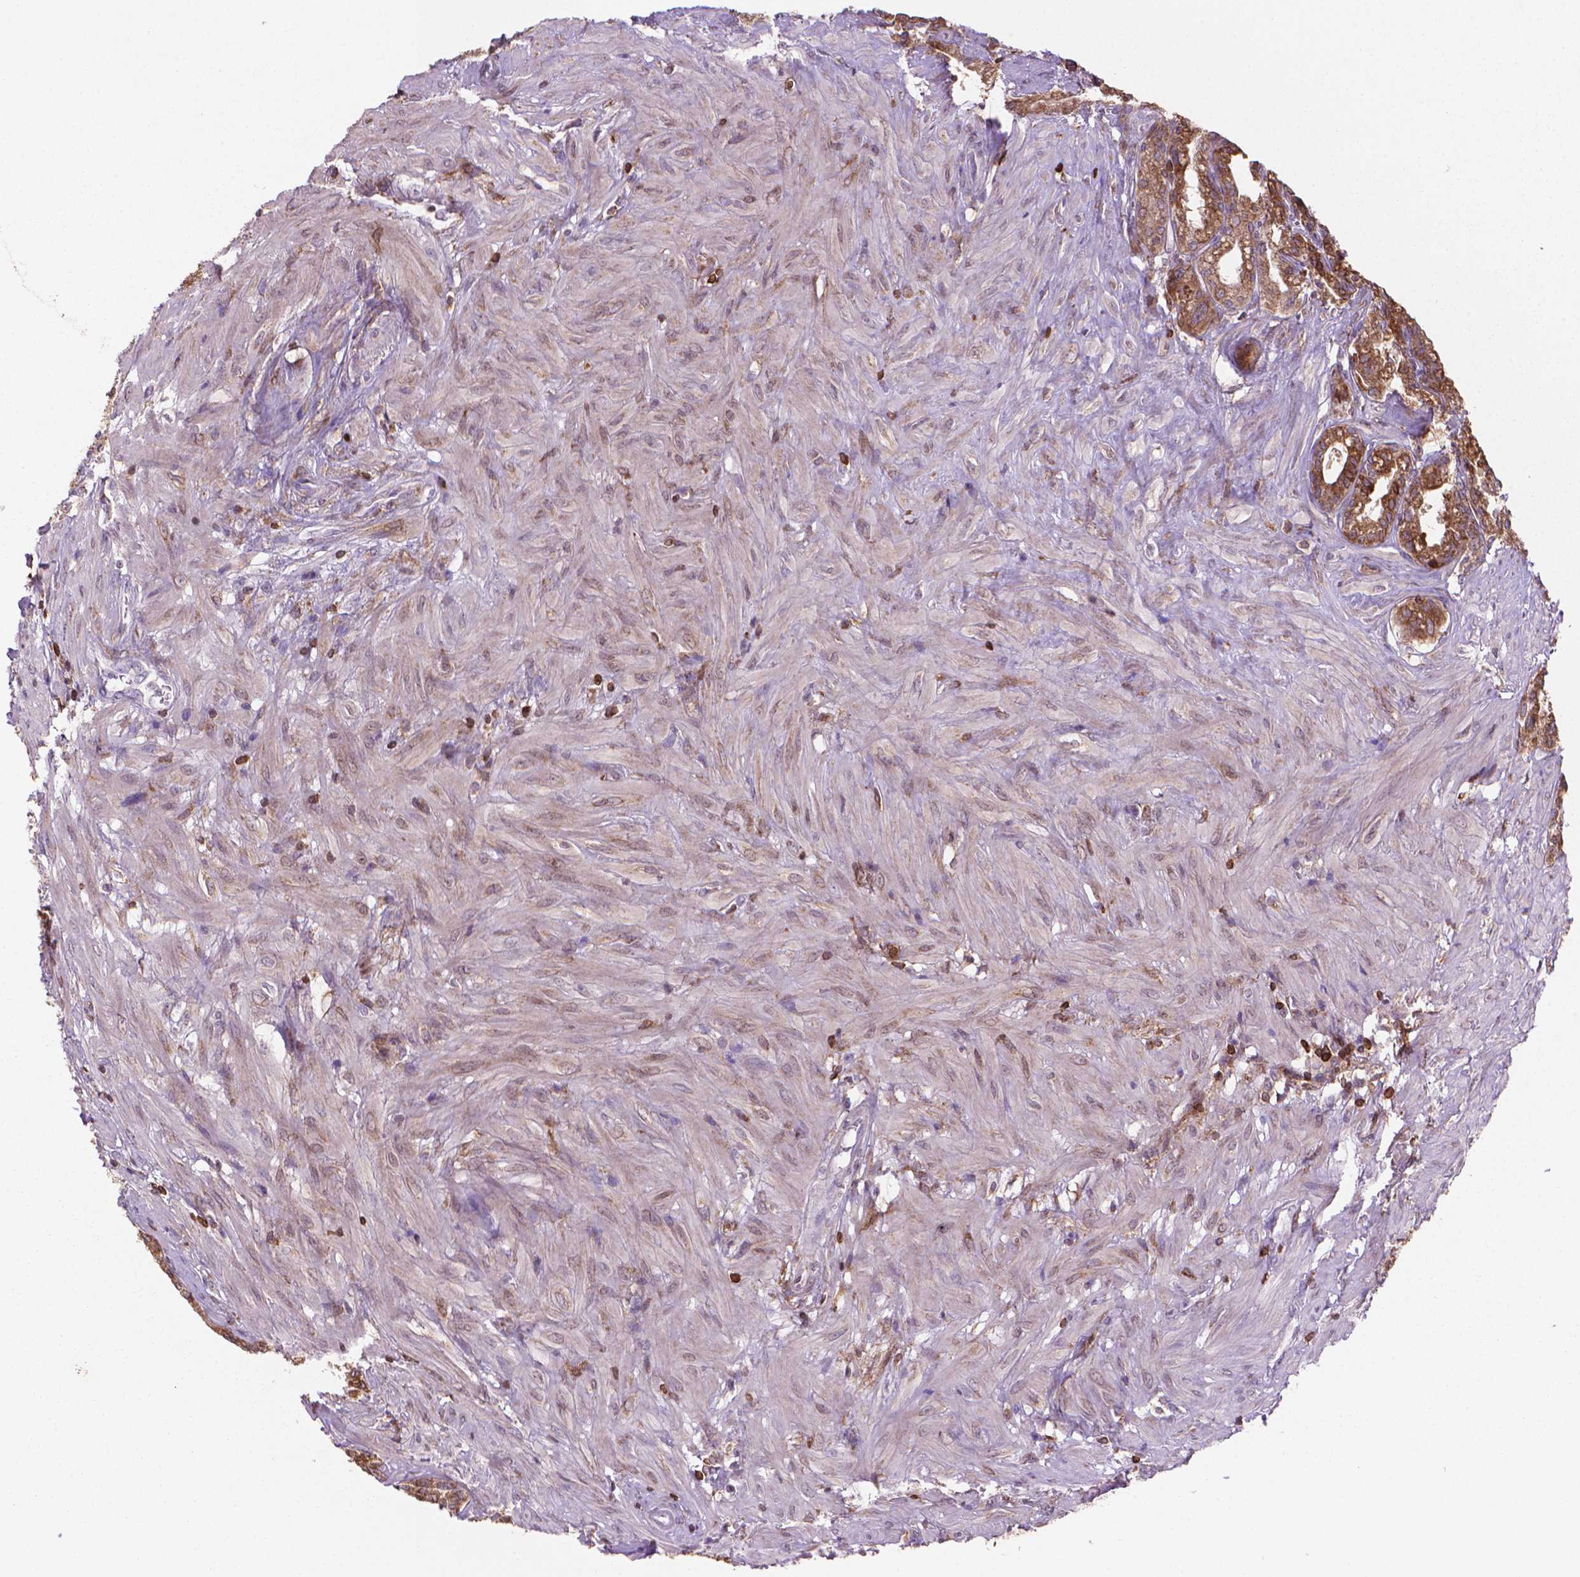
{"staining": {"intensity": "strong", "quantity": ">75%", "location": "cytoplasmic/membranous"}, "tissue": "seminal vesicle", "cell_type": "Glandular cells", "image_type": "normal", "snomed": [{"axis": "morphology", "description": "Normal tissue, NOS"}, {"axis": "morphology", "description": "Urothelial carcinoma, NOS"}, {"axis": "topography", "description": "Urinary bladder"}, {"axis": "topography", "description": "Seminal veicle"}], "caption": "Brown immunohistochemical staining in benign human seminal vesicle displays strong cytoplasmic/membranous staining in about >75% of glandular cells.", "gene": "BCL2", "patient": {"sex": "male", "age": 76}}